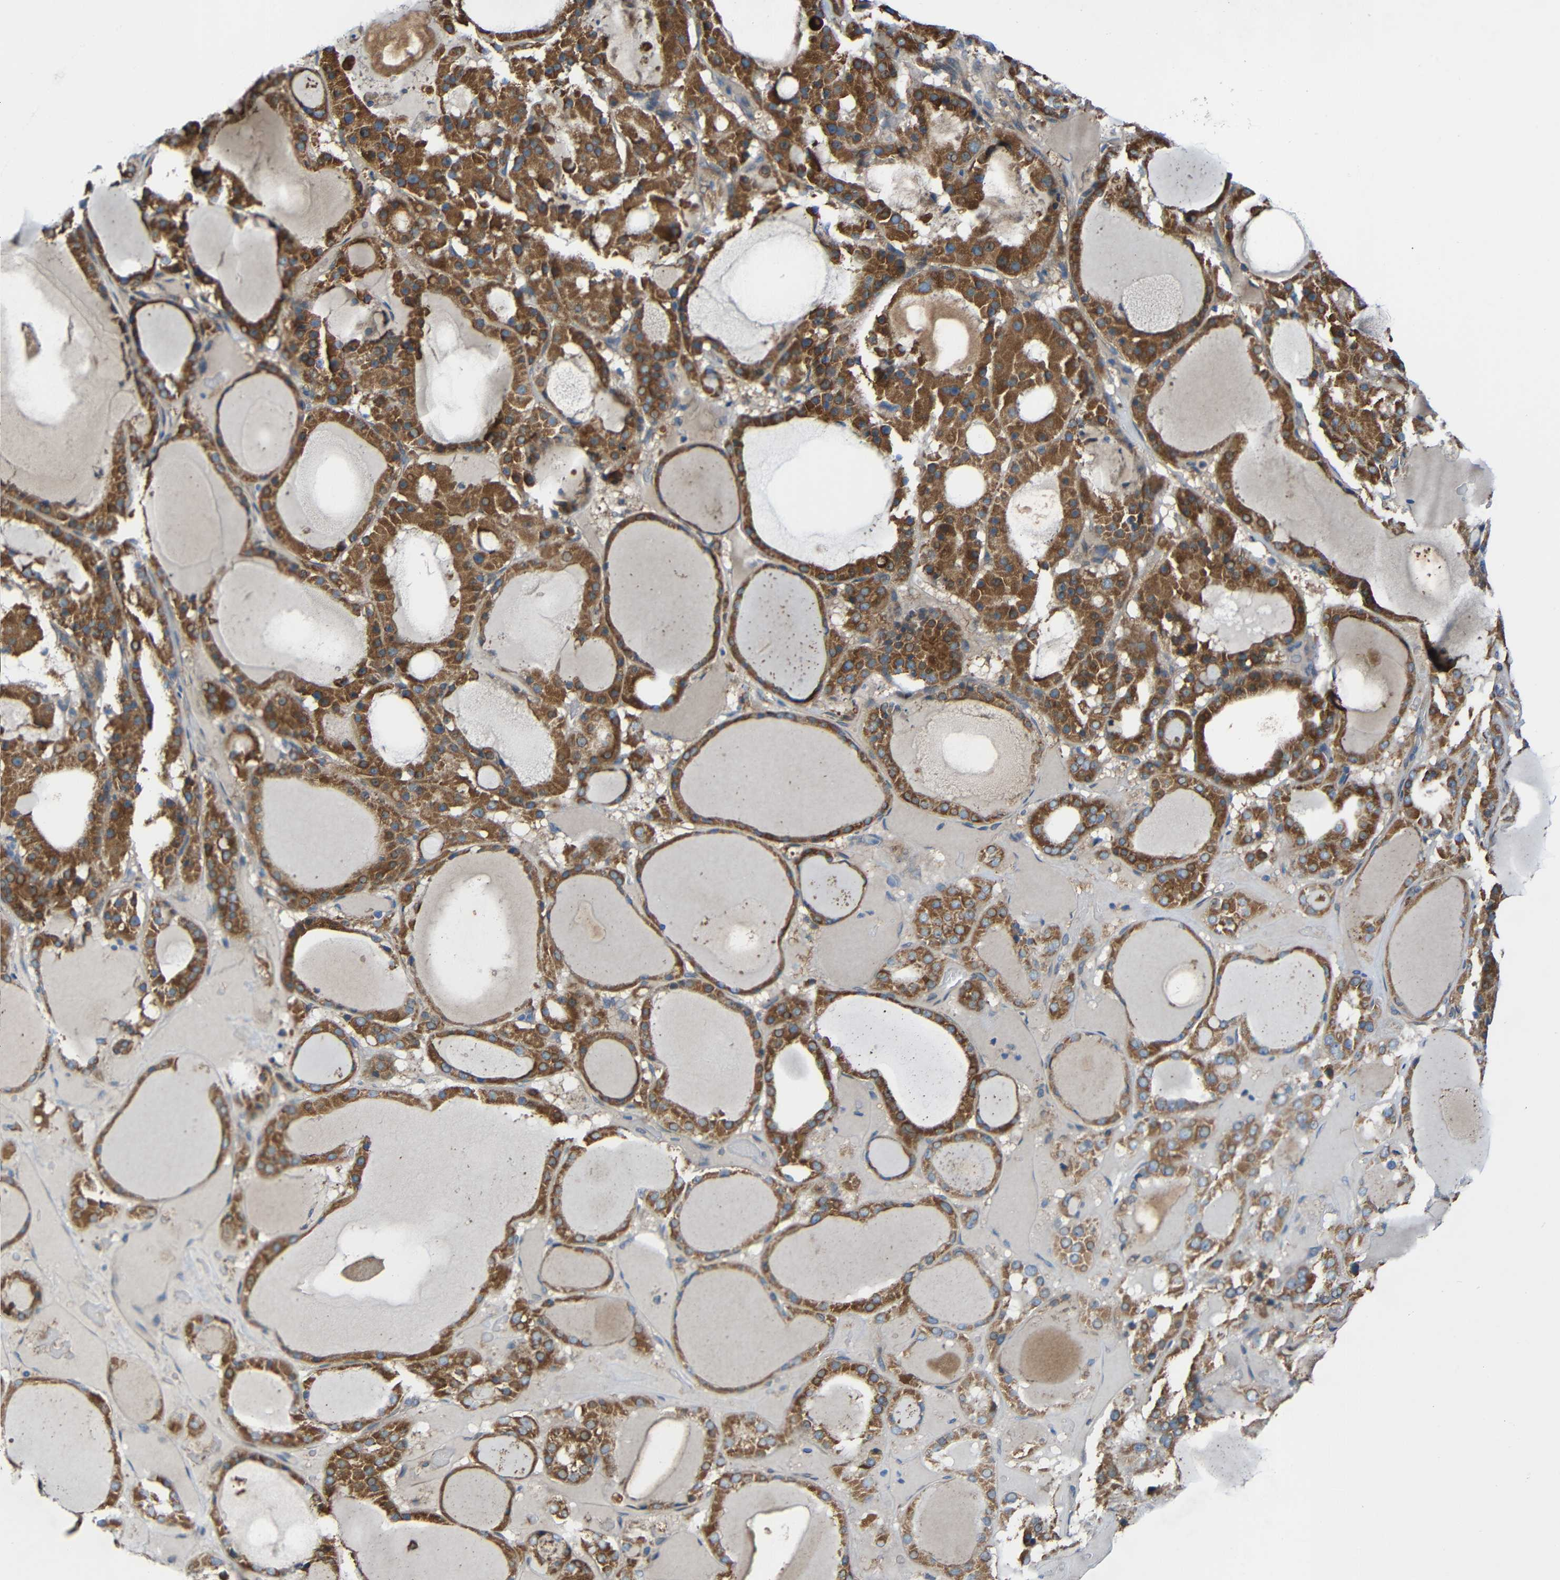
{"staining": {"intensity": "moderate", "quantity": ">75%", "location": "cytoplasmic/membranous"}, "tissue": "thyroid gland", "cell_type": "Glandular cells", "image_type": "normal", "snomed": [{"axis": "morphology", "description": "Normal tissue, NOS"}, {"axis": "morphology", "description": "Carcinoma, NOS"}, {"axis": "topography", "description": "Thyroid gland"}], "caption": "Brown immunohistochemical staining in benign human thyroid gland shows moderate cytoplasmic/membranous expression in about >75% of glandular cells. (DAB IHC, brown staining for protein, blue staining for nuclei).", "gene": "TMEM25", "patient": {"sex": "female", "age": 86}}